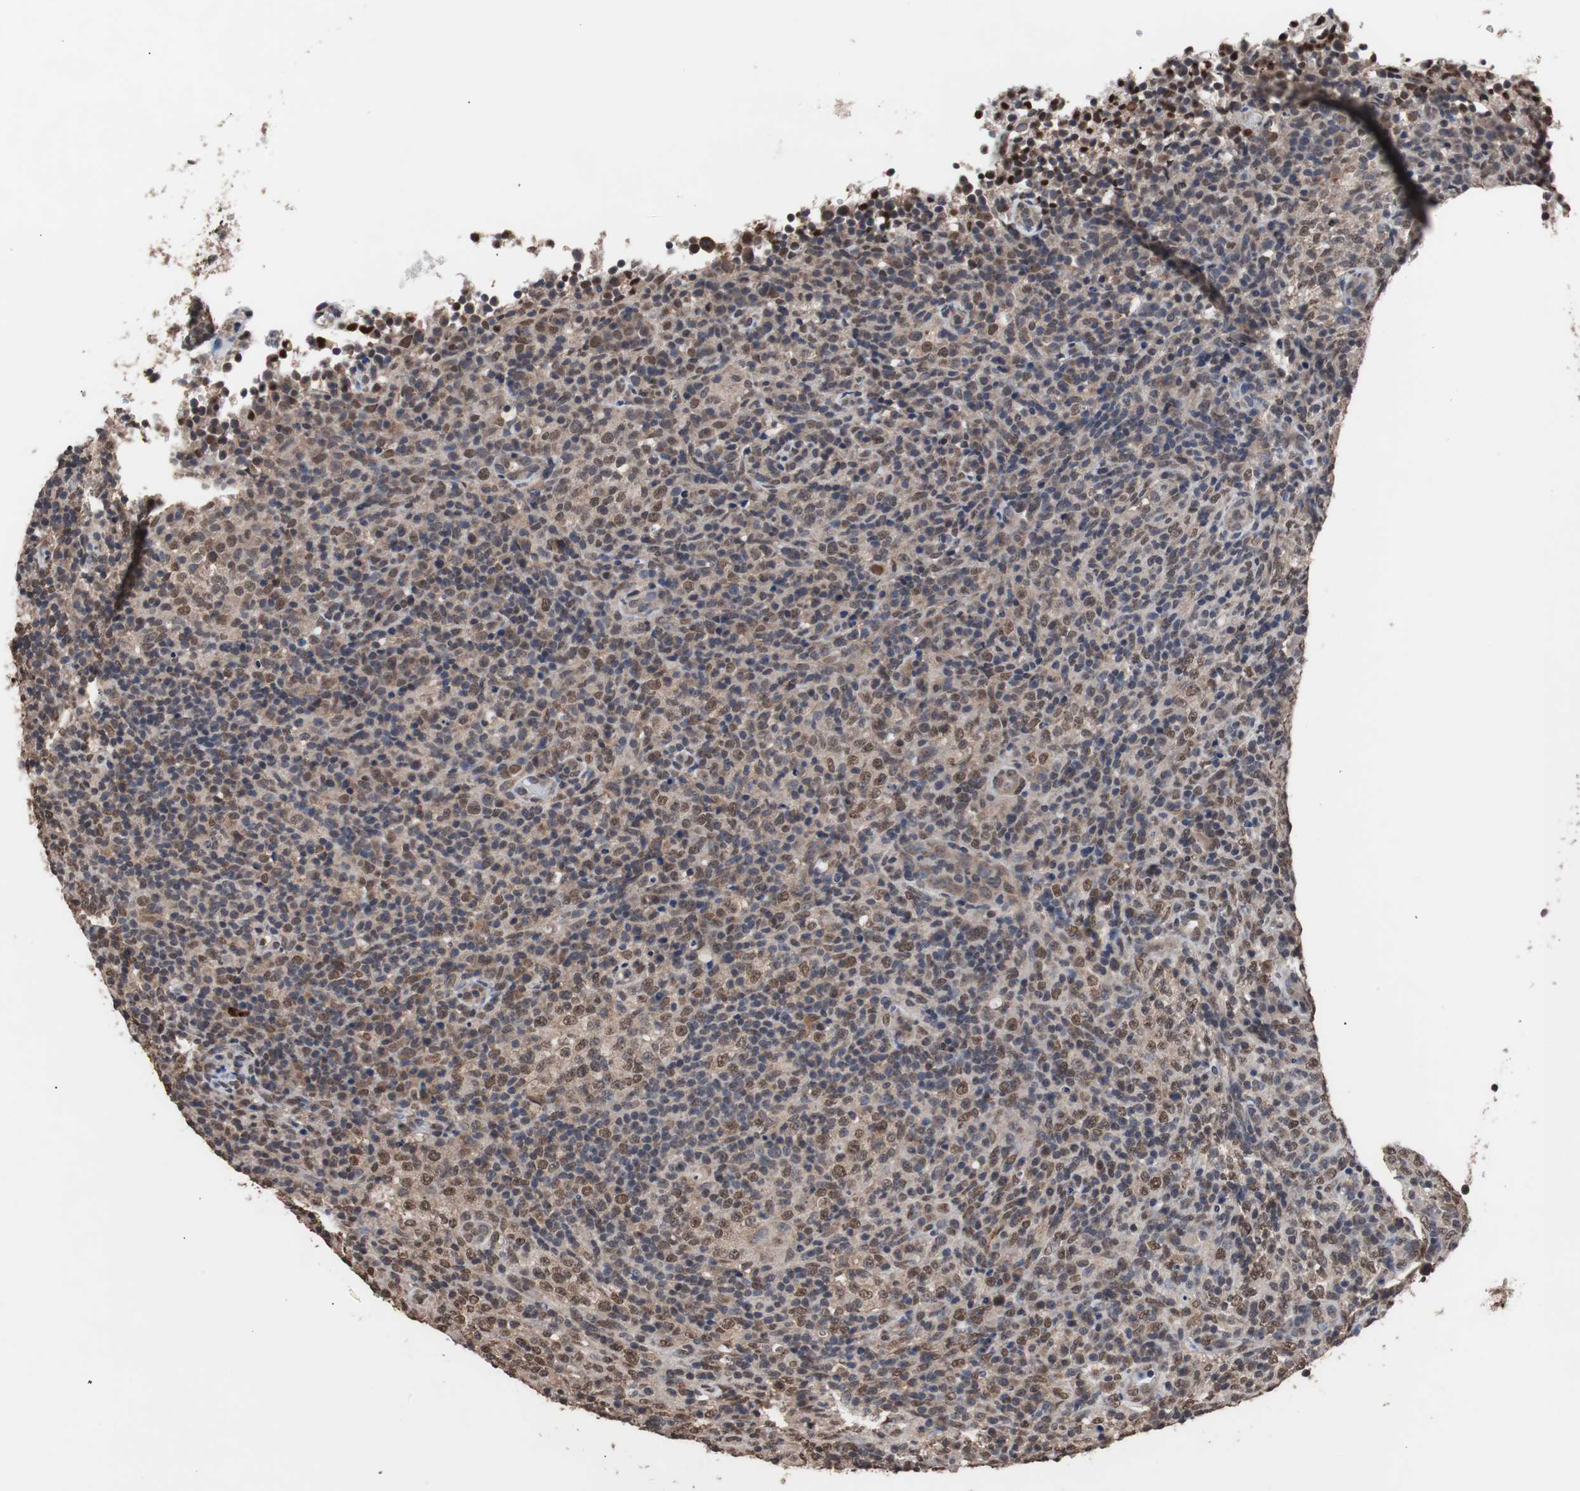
{"staining": {"intensity": "weak", "quantity": "25%-75%", "location": "nuclear"}, "tissue": "lymphoma", "cell_type": "Tumor cells", "image_type": "cancer", "snomed": [{"axis": "morphology", "description": "Malignant lymphoma, non-Hodgkin's type, High grade"}, {"axis": "topography", "description": "Lymph node"}], "caption": "Malignant lymphoma, non-Hodgkin's type (high-grade) stained with DAB immunohistochemistry (IHC) reveals low levels of weak nuclear staining in approximately 25%-75% of tumor cells.", "gene": "MED27", "patient": {"sex": "female", "age": 76}}